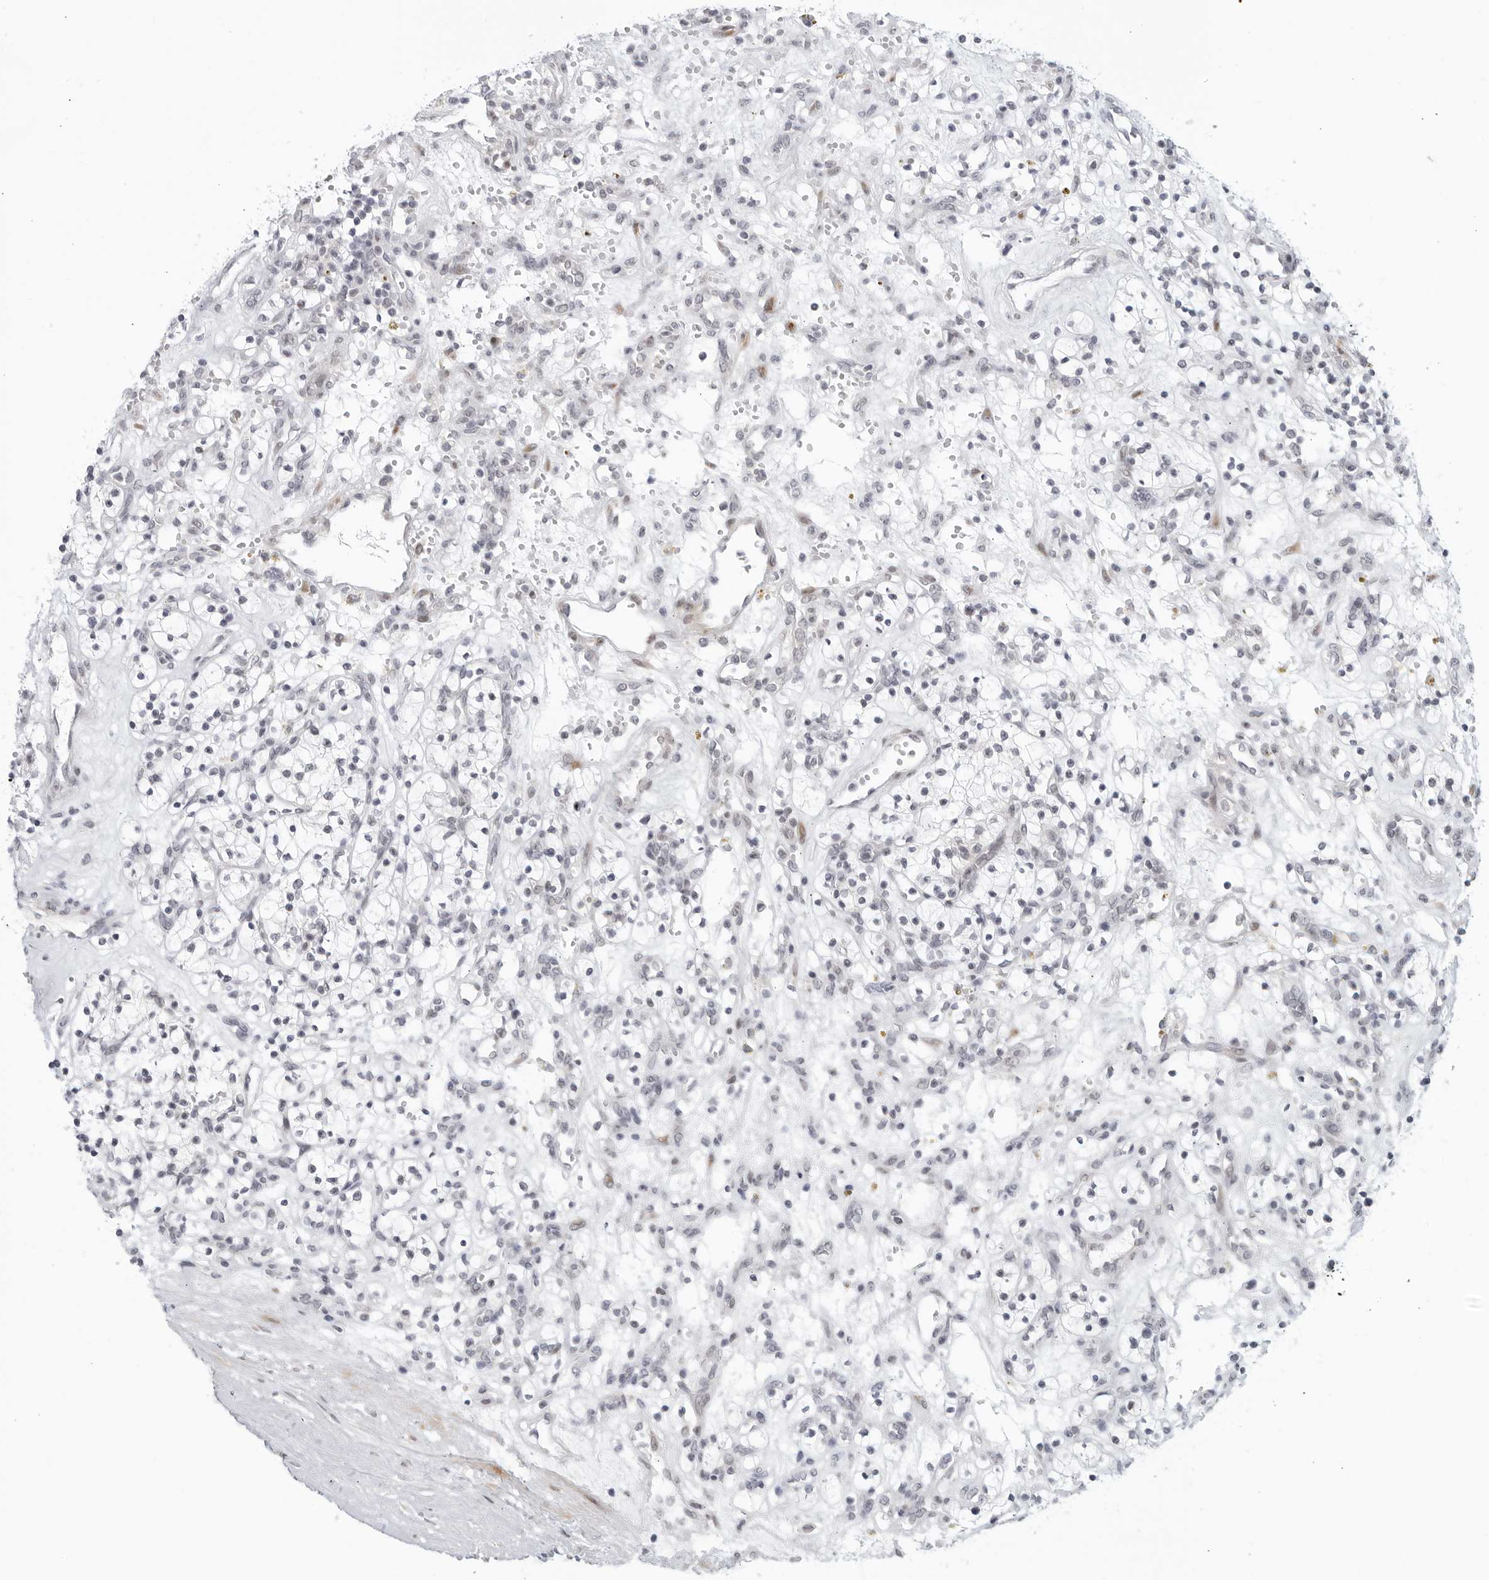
{"staining": {"intensity": "negative", "quantity": "none", "location": "none"}, "tissue": "renal cancer", "cell_type": "Tumor cells", "image_type": "cancer", "snomed": [{"axis": "morphology", "description": "Adenocarcinoma, NOS"}, {"axis": "topography", "description": "Kidney"}], "caption": "Micrograph shows no protein expression in tumor cells of adenocarcinoma (renal) tissue.", "gene": "WDTC1", "patient": {"sex": "female", "age": 57}}